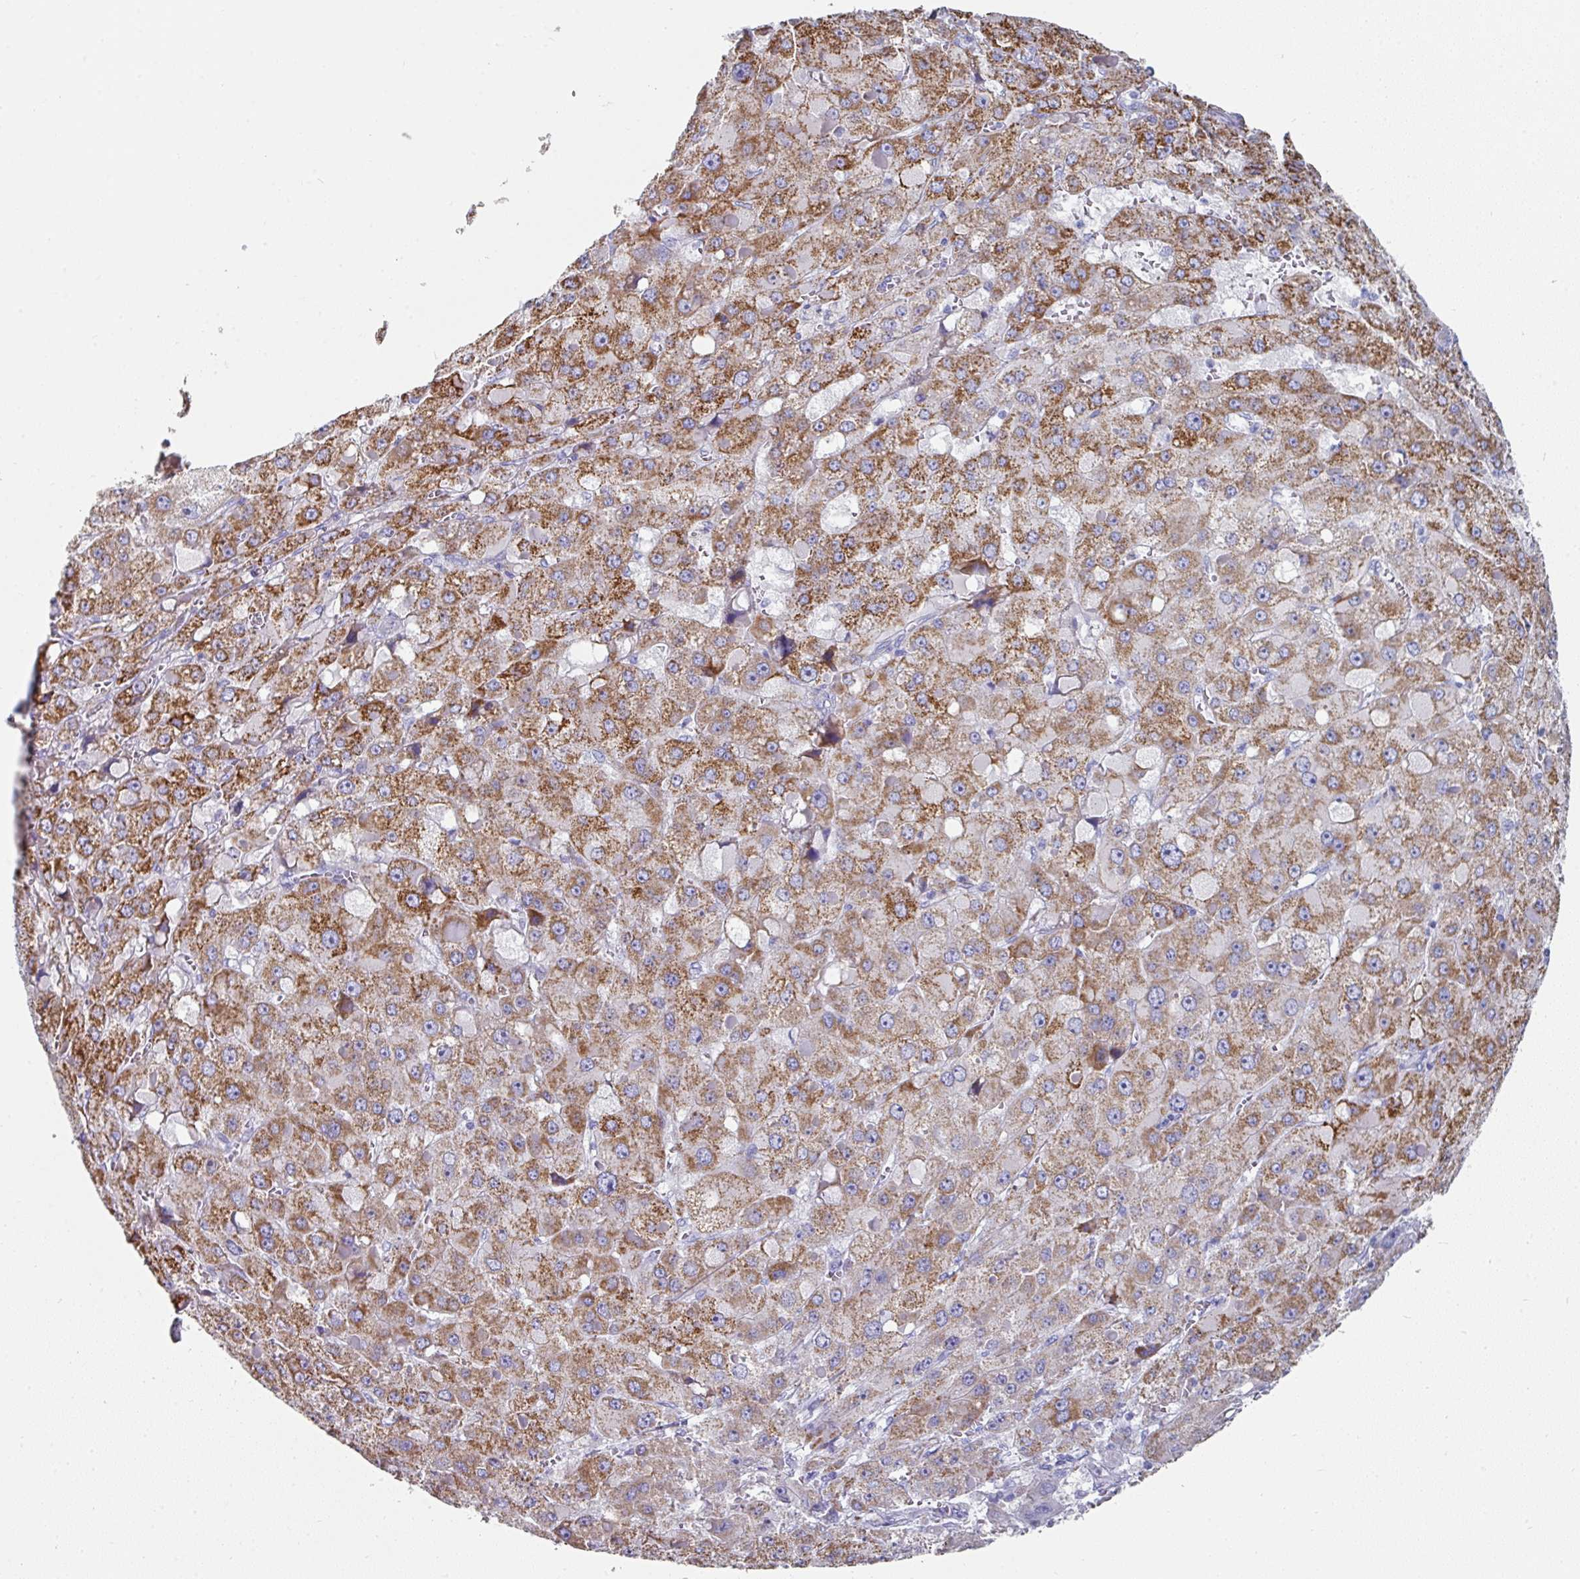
{"staining": {"intensity": "moderate", "quantity": ">75%", "location": "cytoplasmic/membranous"}, "tissue": "liver cancer", "cell_type": "Tumor cells", "image_type": "cancer", "snomed": [{"axis": "morphology", "description": "Carcinoma, Hepatocellular, NOS"}, {"axis": "topography", "description": "Liver"}], "caption": "Immunohistochemical staining of human hepatocellular carcinoma (liver) reveals moderate cytoplasmic/membranous protein positivity in approximately >75% of tumor cells.", "gene": "SETBP1", "patient": {"sex": "female", "age": 73}}